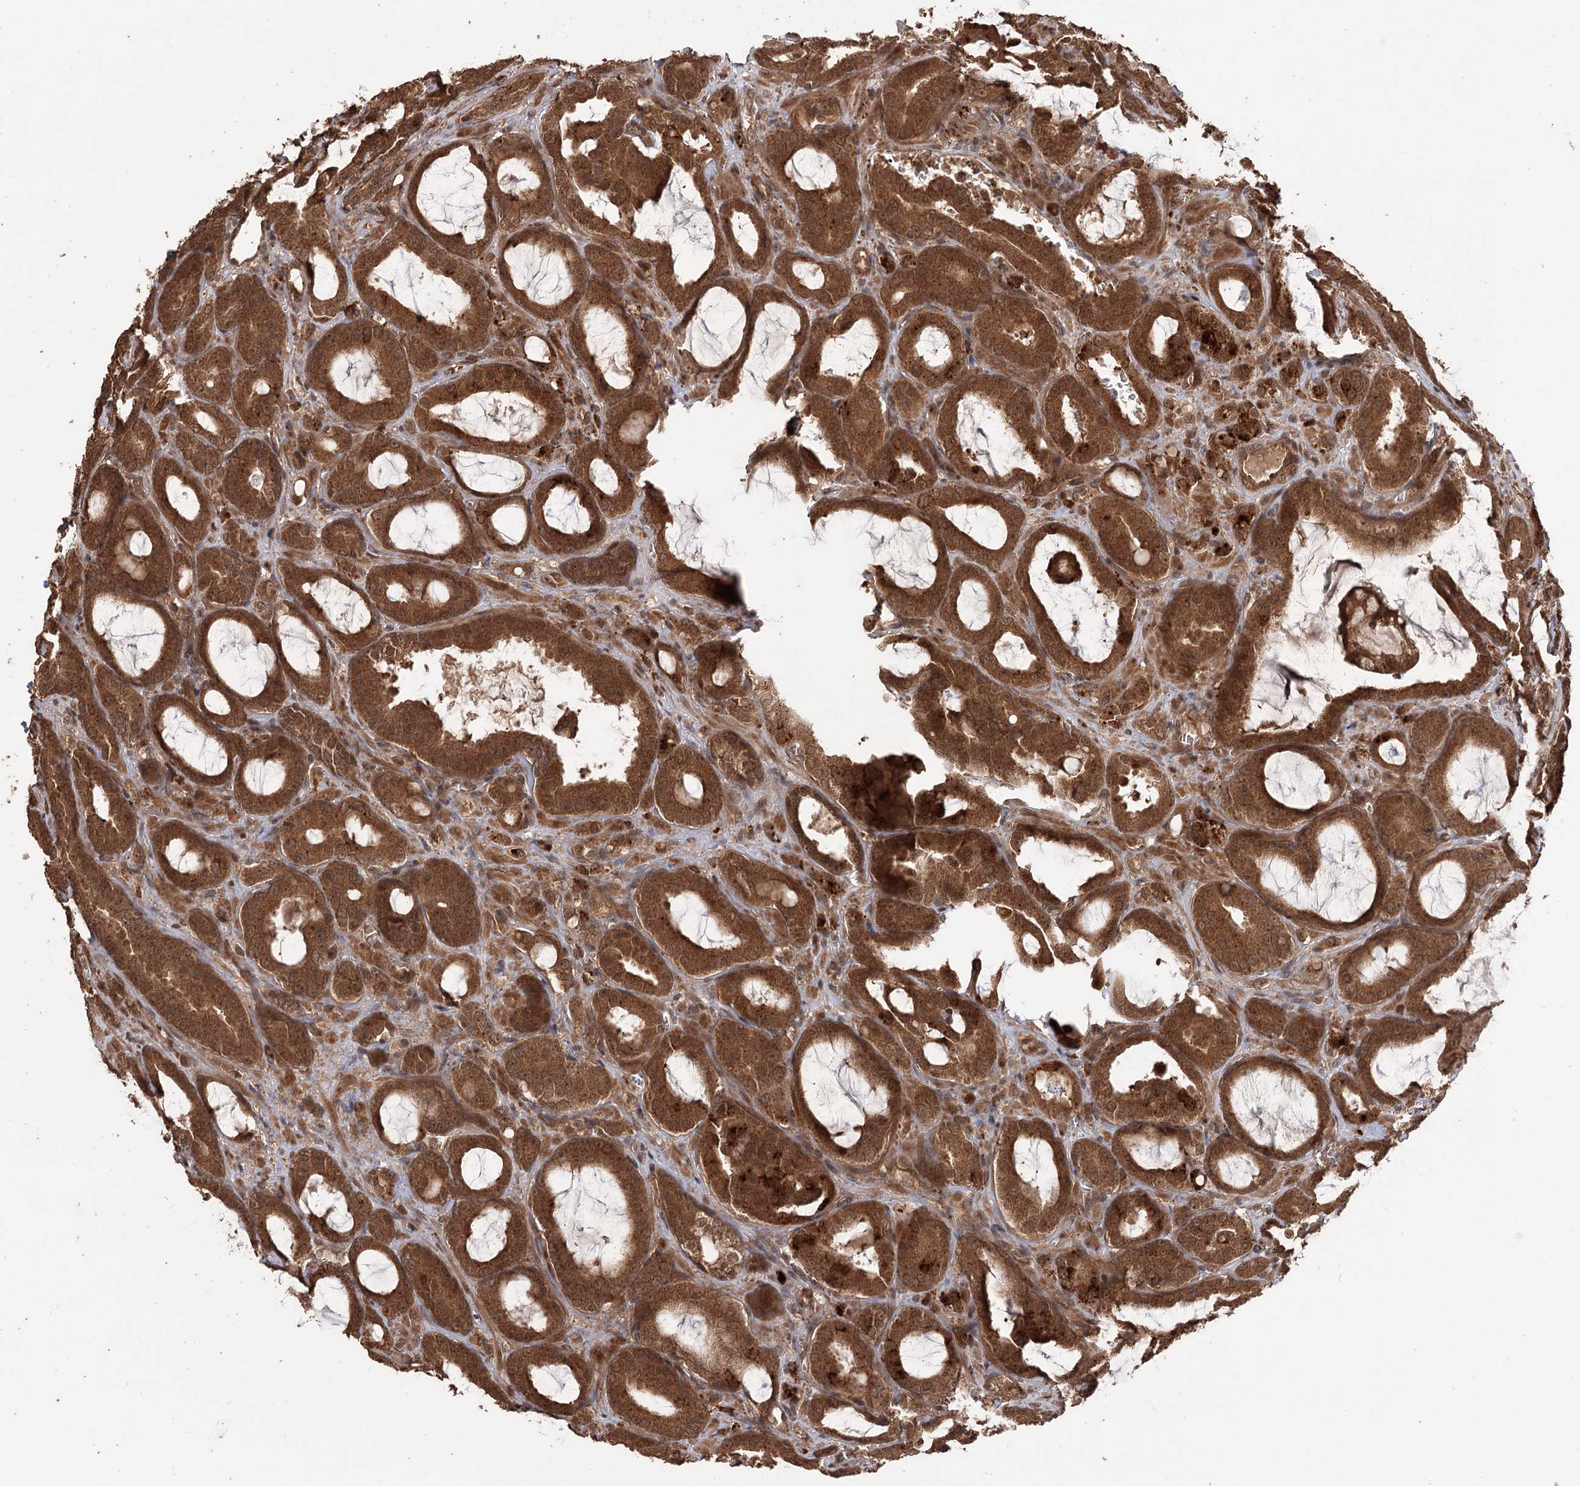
{"staining": {"intensity": "moderate", "quantity": ">75%", "location": "cytoplasmic/membranous,nuclear"}, "tissue": "prostate cancer", "cell_type": "Tumor cells", "image_type": "cancer", "snomed": [{"axis": "morphology", "description": "Adenocarcinoma, High grade"}, {"axis": "topography", "description": "Prostate"}], "caption": "Prostate high-grade adenocarcinoma was stained to show a protein in brown. There is medium levels of moderate cytoplasmic/membranous and nuclear expression in approximately >75% of tumor cells.", "gene": "N6AMT1", "patient": {"sex": "male", "age": 72}}